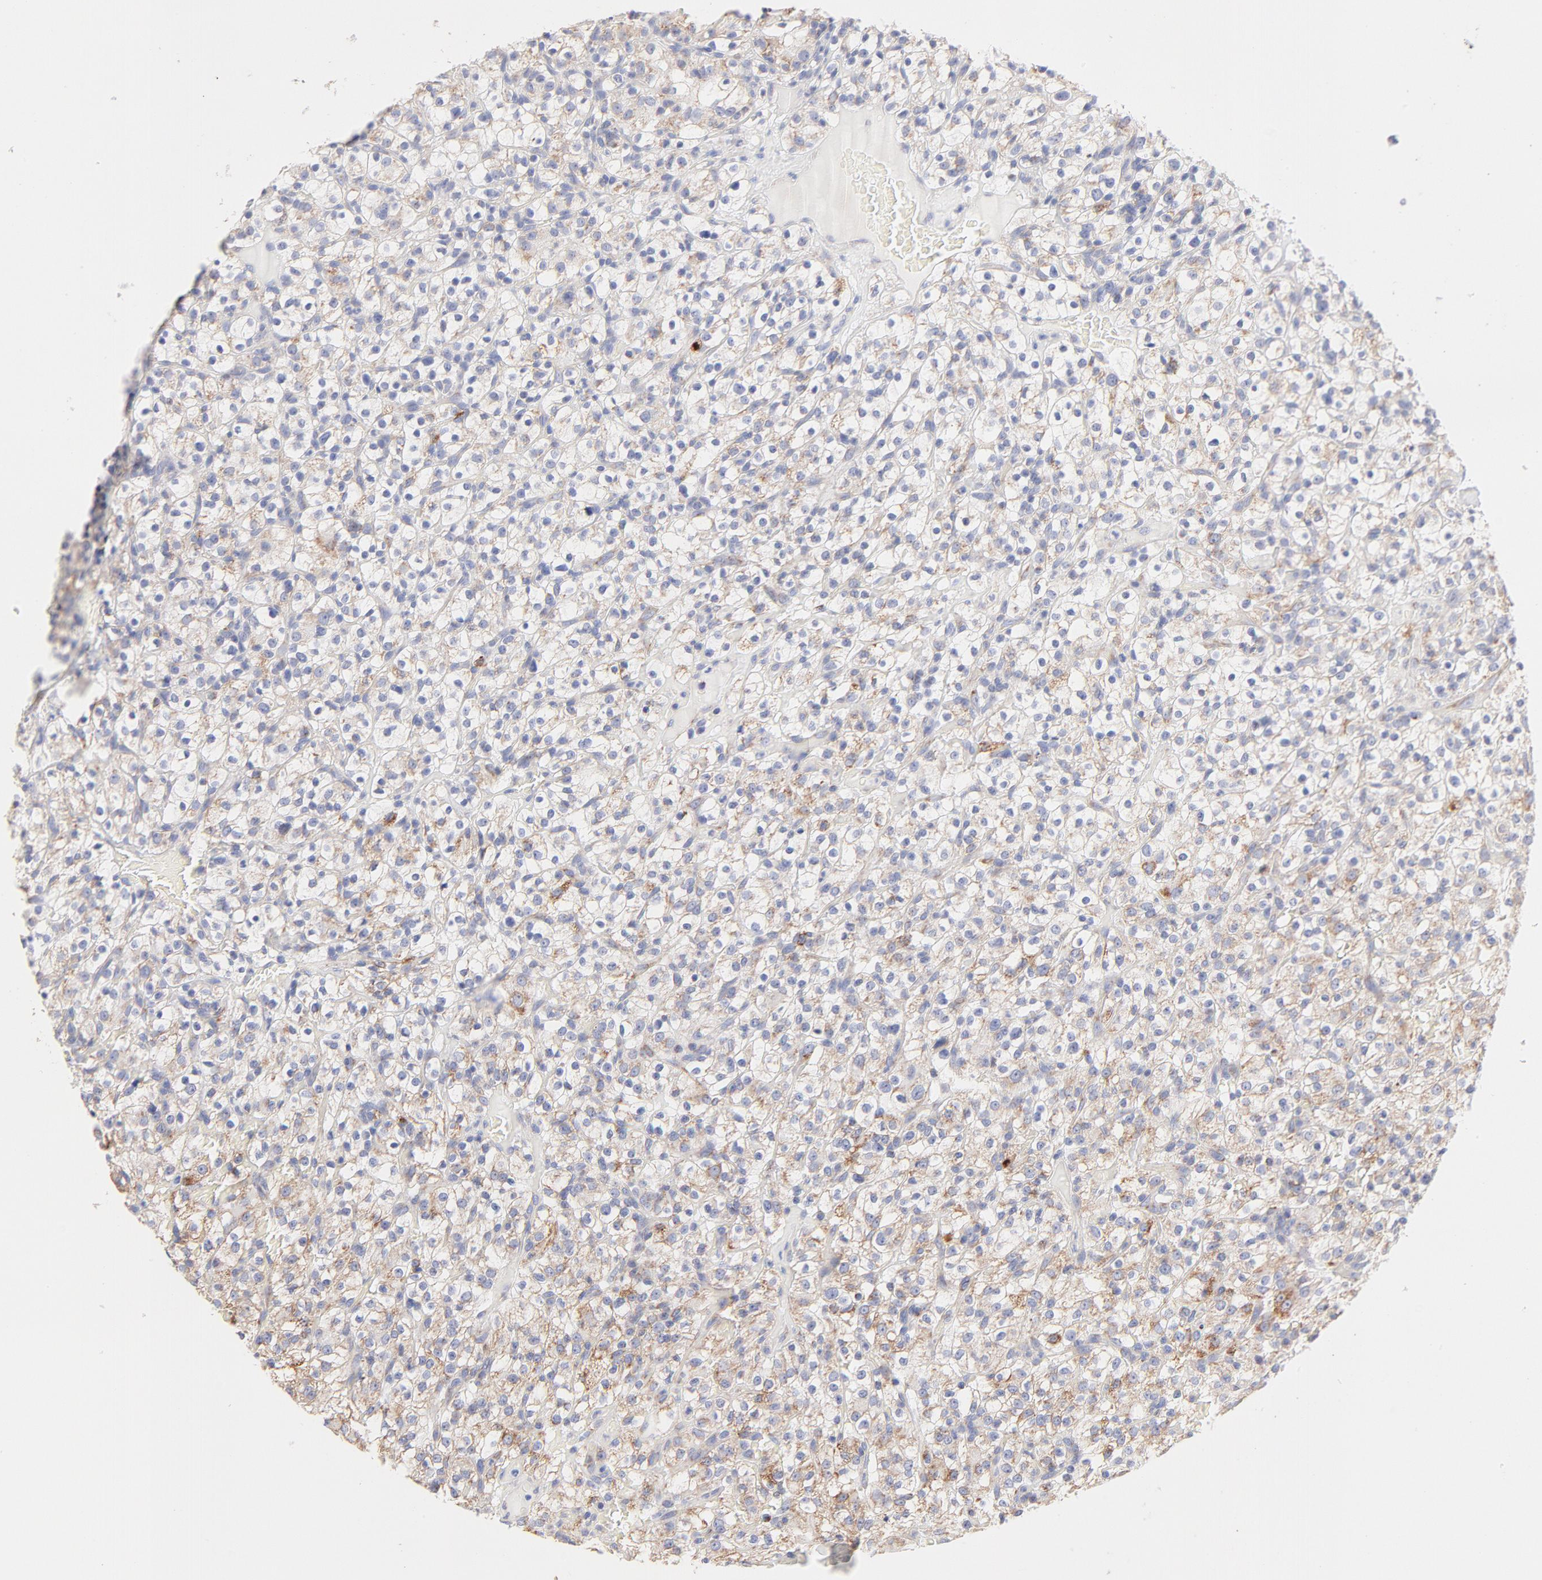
{"staining": {"intensity": "weak", "quantity": "<25%", "location": "cytoplasmic/membranous"}, "tissue": "renal cancer", "cell_type": "Tumor cells", "image_type": "cancer", "snomed": [{"axis": "morphology", "description": "Normal tissue, NOS"}, {"axis": "morphology", "description": "Adenocarcinoma, NOS"}, {"axis": "topography", "description": "Kidney"}], "caption": "Tumor cells show no significant positivity in renal cancer.", "gene": "TIMM8A", "patient": {"sex": "female", "age": 72}}